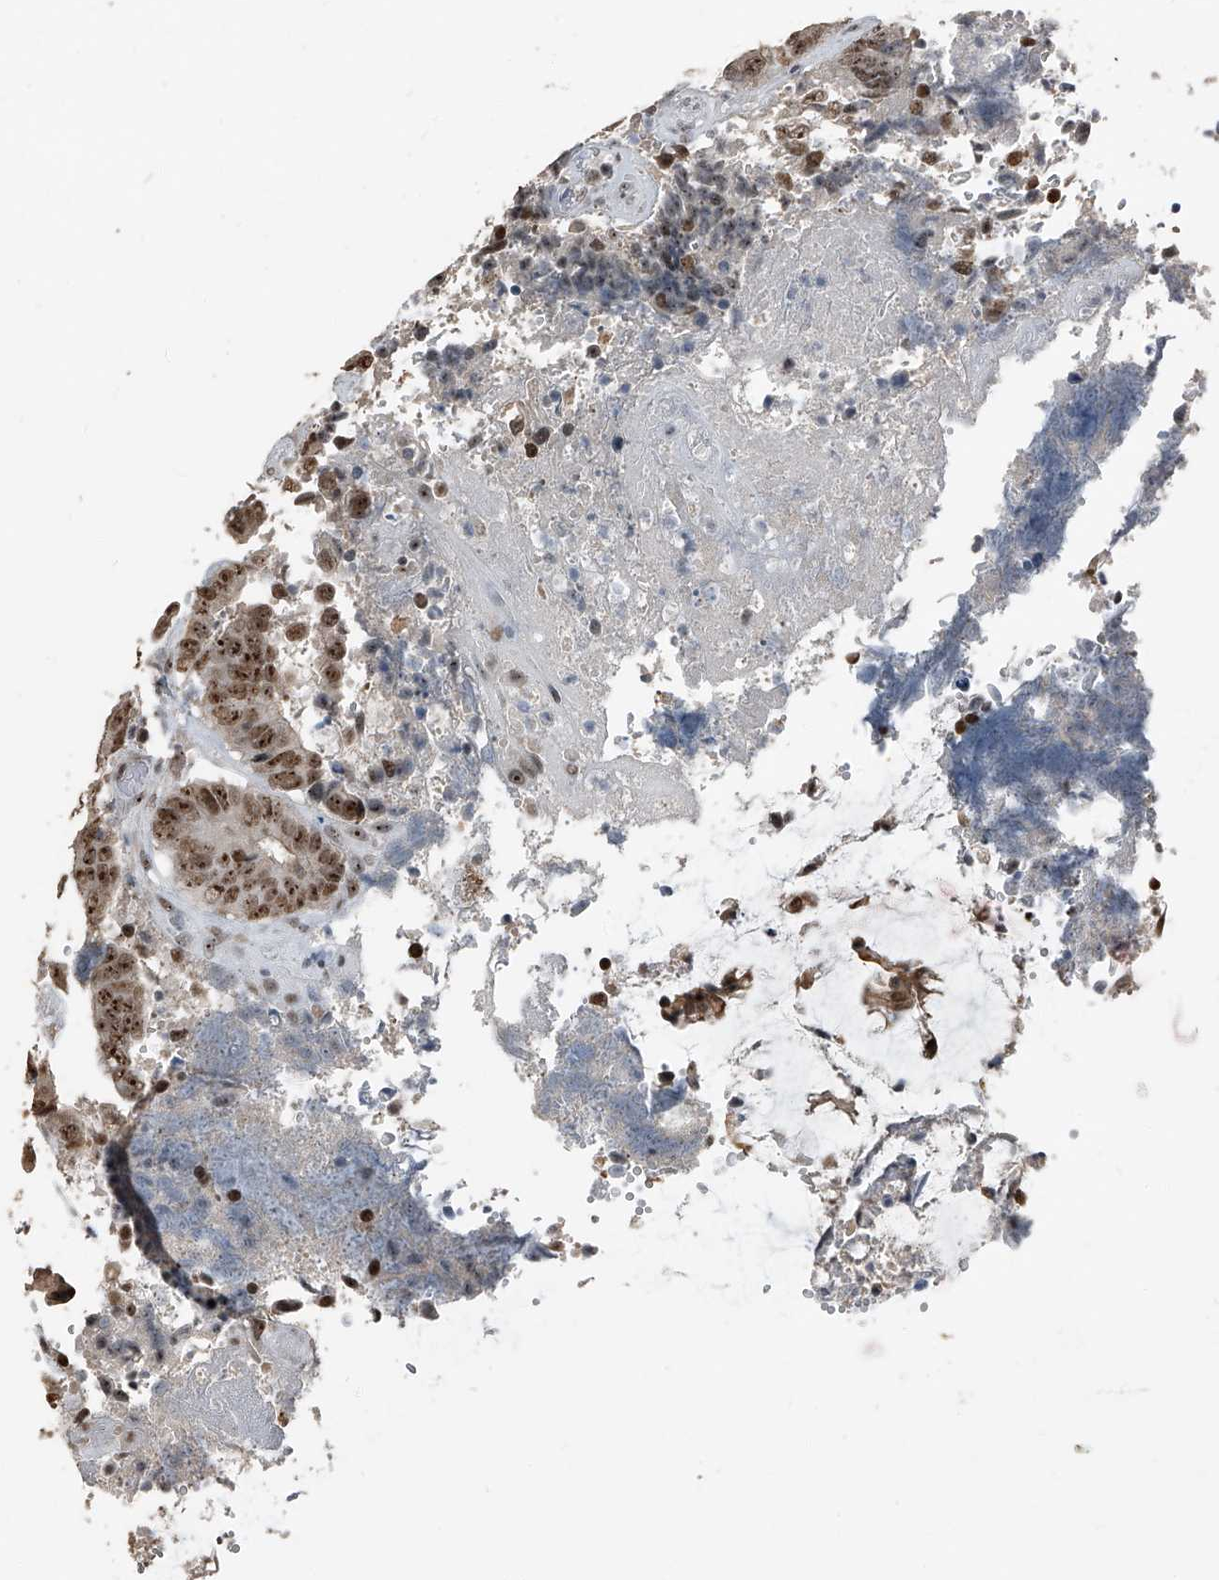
{"staining": {"intensity": "moderate", "quantity": ">75%", "location": "nuclear"}, "tissue": "colorectal cancer", "cell_type": "Tumor cells", "image_type": "cancer", "snomed": [{"axis": "morphology", "description": "Adenocarcinoma, NOS"}, {"axis": "topography", "description": "Rectum"}], "caption": "Tumor cells demonstrate medium levels of moderate nuclear staining in approximately >75% of cells in human colorectal cancer (adenocarcinoma). The staining was performed using DAB to visualize the protein expression in brown, while the nuclei were stained in blue with hematoxylin (Magnification: 20x).", "gene": "TCOF1", "patient": {"sex": "male", "age": 72}}